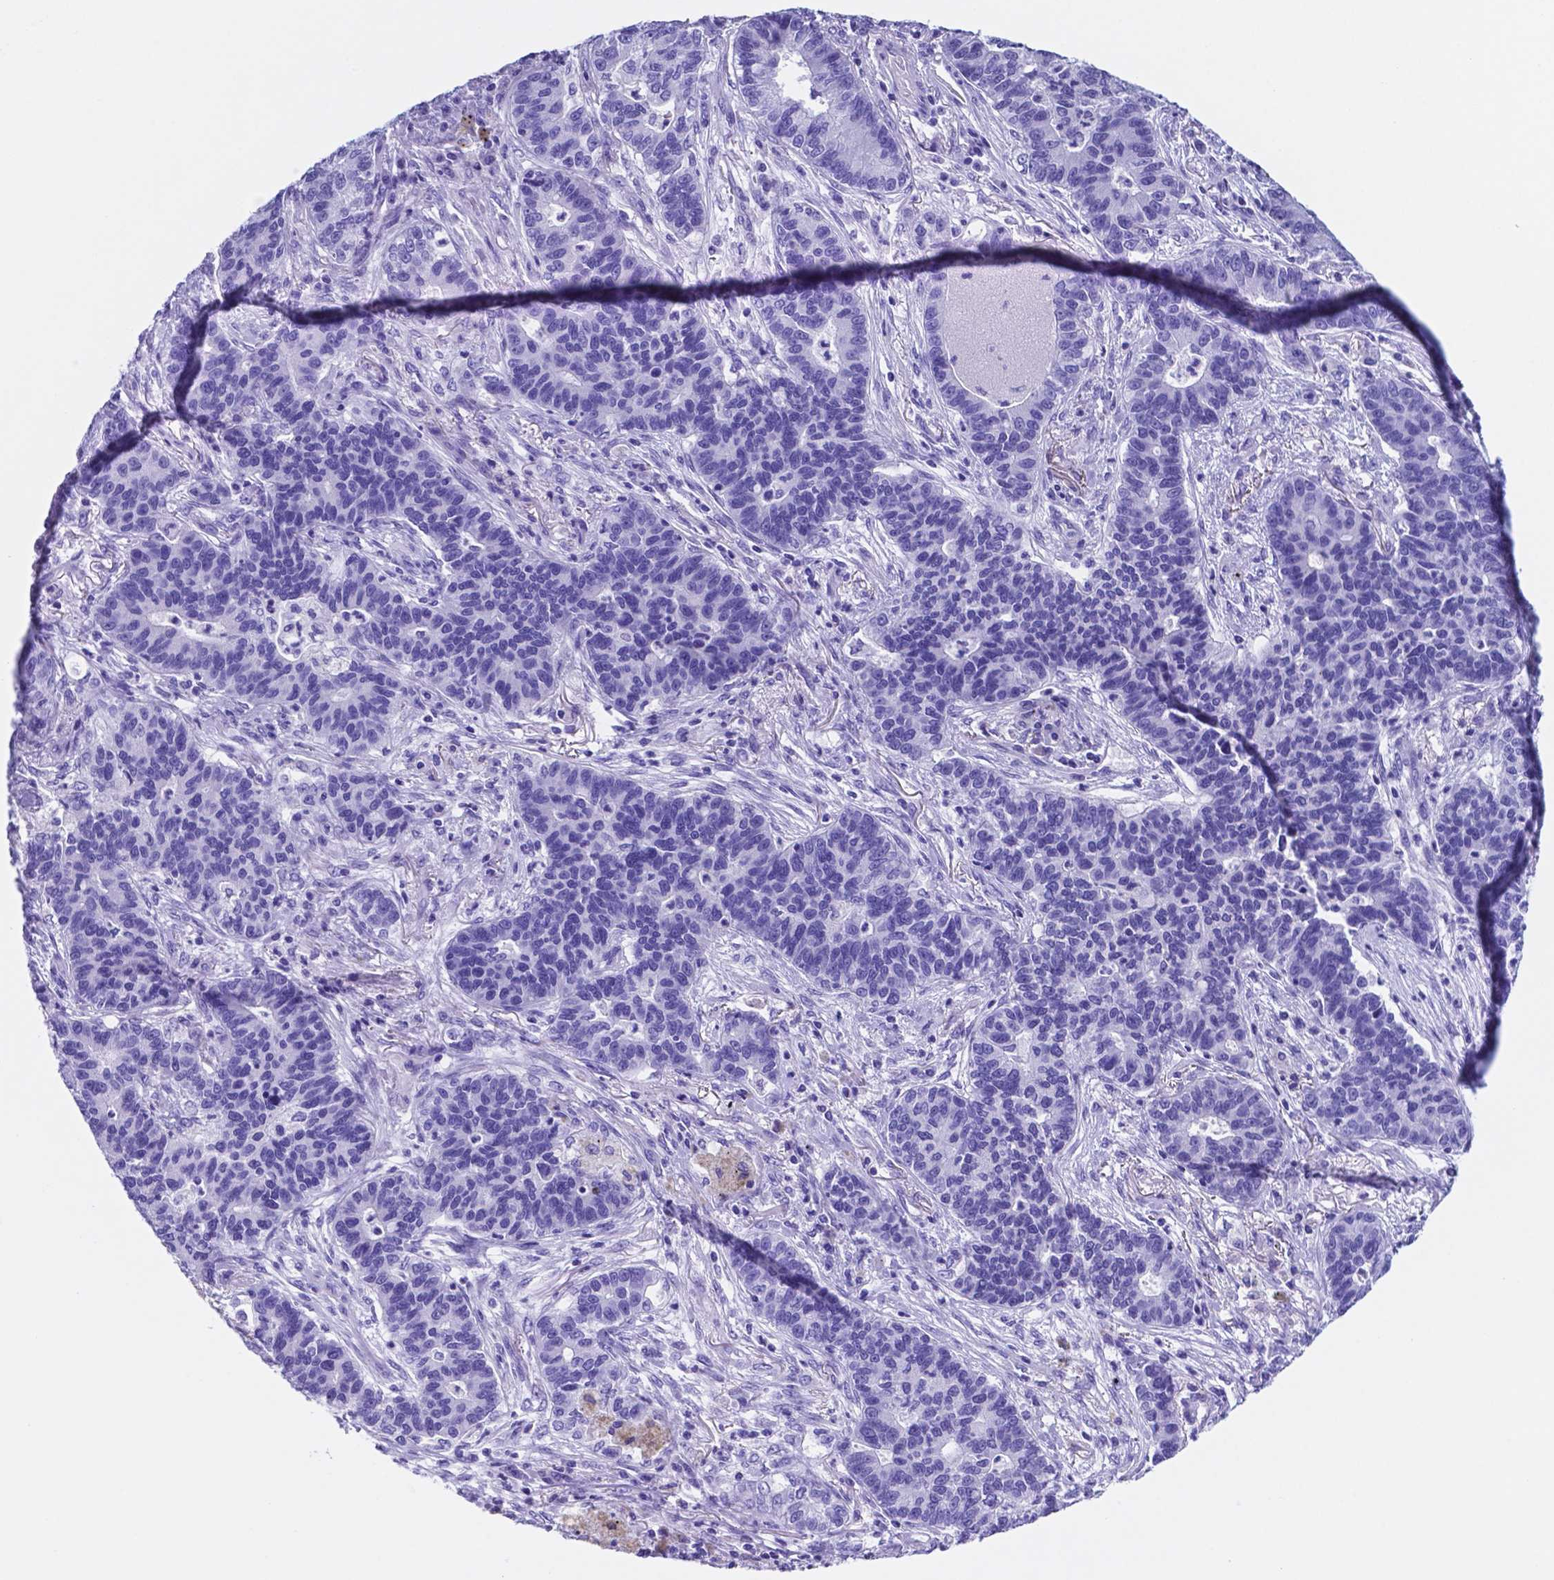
{"staining": {"intensity": "negative", "quantity": "none", "location": "none"}, "tissue": "lung cancer", "cell_type": "Tumor cells", "image_type": "cancer", "snomed": [{"axis": "morphology", "description": "Adenocarcinoma, NOS"}, {"axis": "topography", "description": "Lung"}], "caption": "IHC photomicrograph of human adenocarcinoma (lung) stained for a protein (brown), which reveals no staining in tumor cells.", "gene": "DNAAF8", "patient": {"sex": "female", "age": 57}}